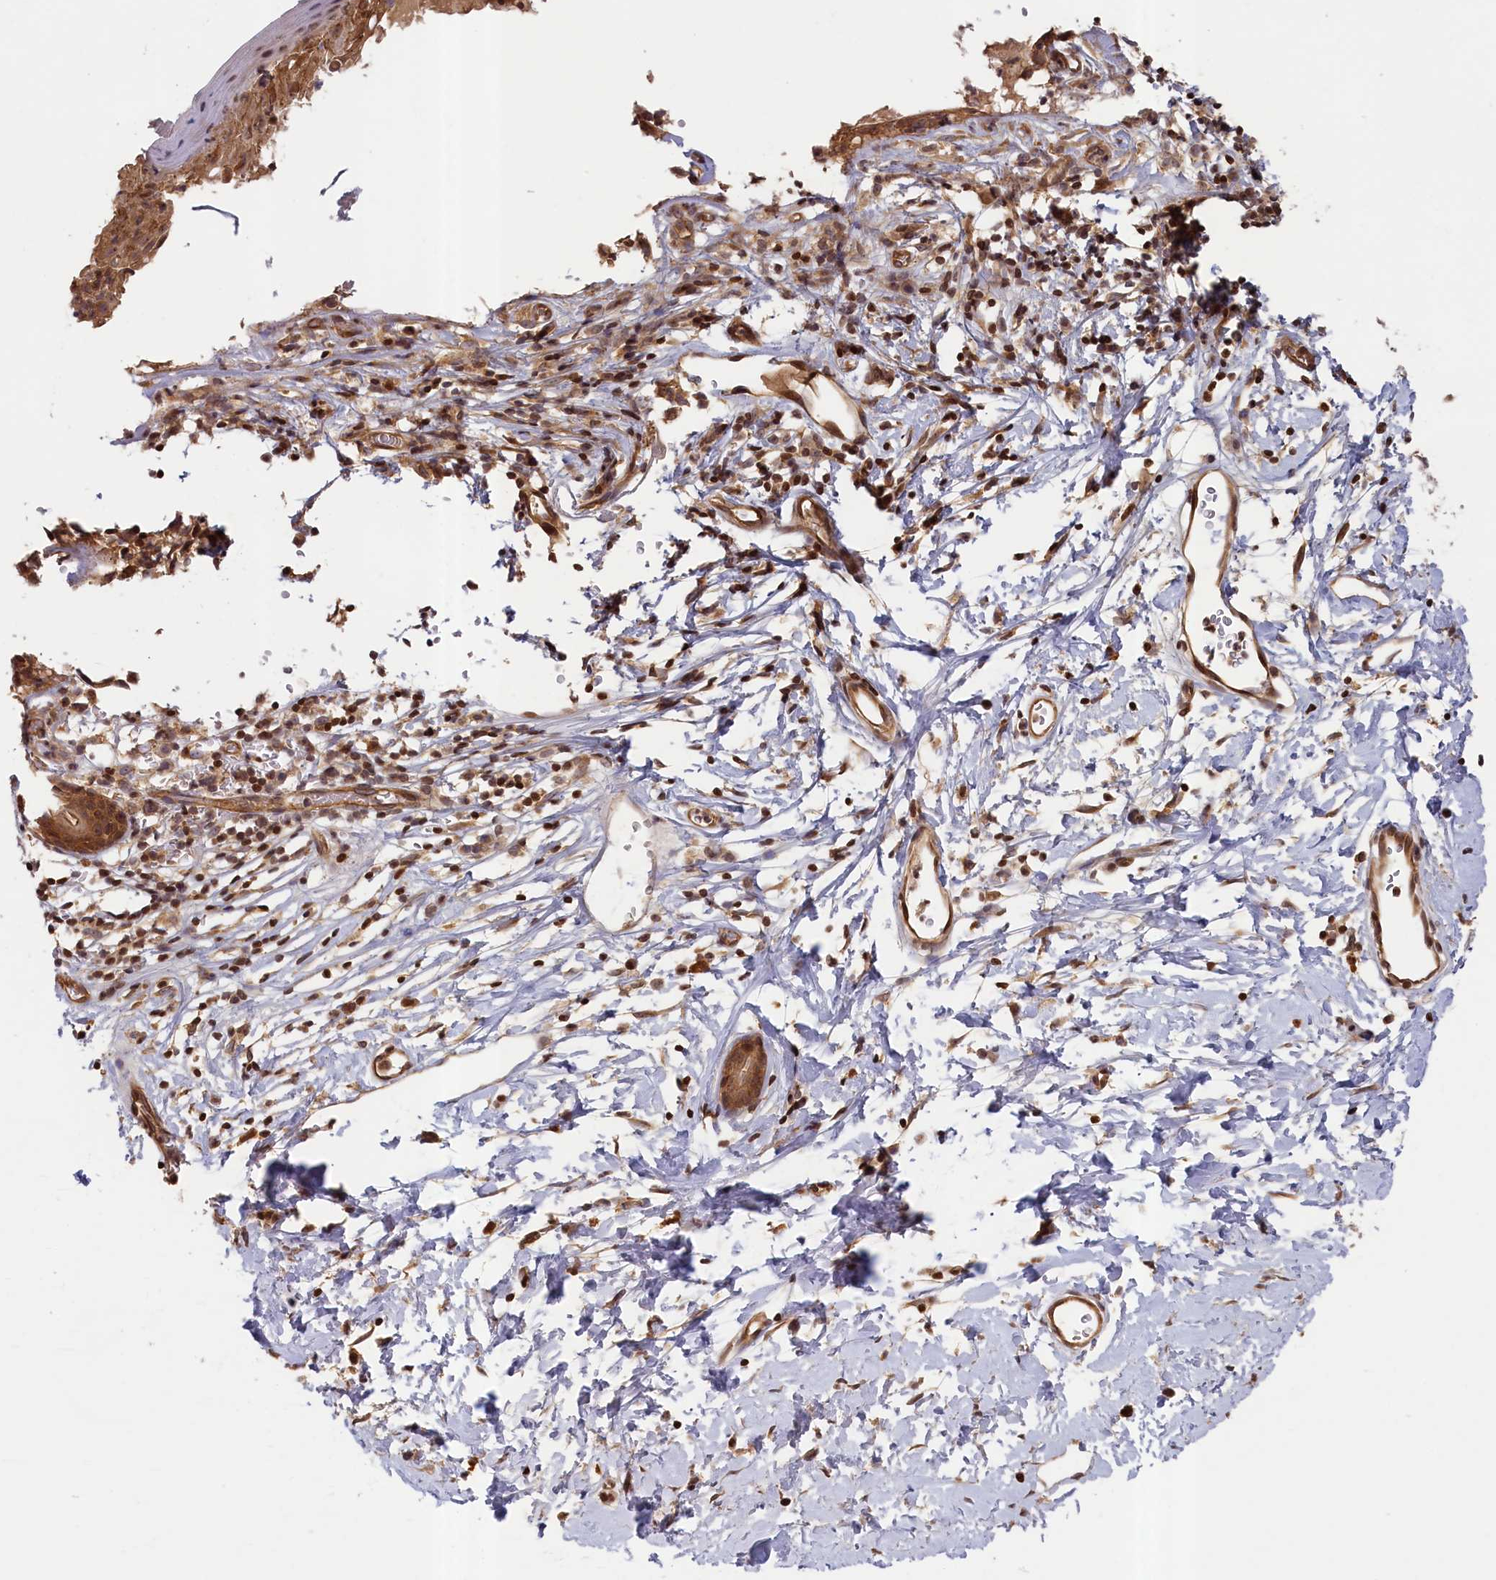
{"staining": {"intensity": "moderate", "quantity": ">75%", "location": "cytoplasmic/membranous,nuclear"}, "tissue": "skin", "cell_type": "Epidermal cells", "image_type": "normal", "snomed": [{"axis": "morphology", "description": "Normal tissue, NOS"}, {"axis": "topography", "description": "Vulva"}], "caption": "This histopathology image shows IHC staining of benign human skin, with medium moderate cytoplasmic/membranous,nuclear expression in approximately >75% of epidermal cells.", "gene": "CEP44", "patient": {"sex": "female", "age": 68}}